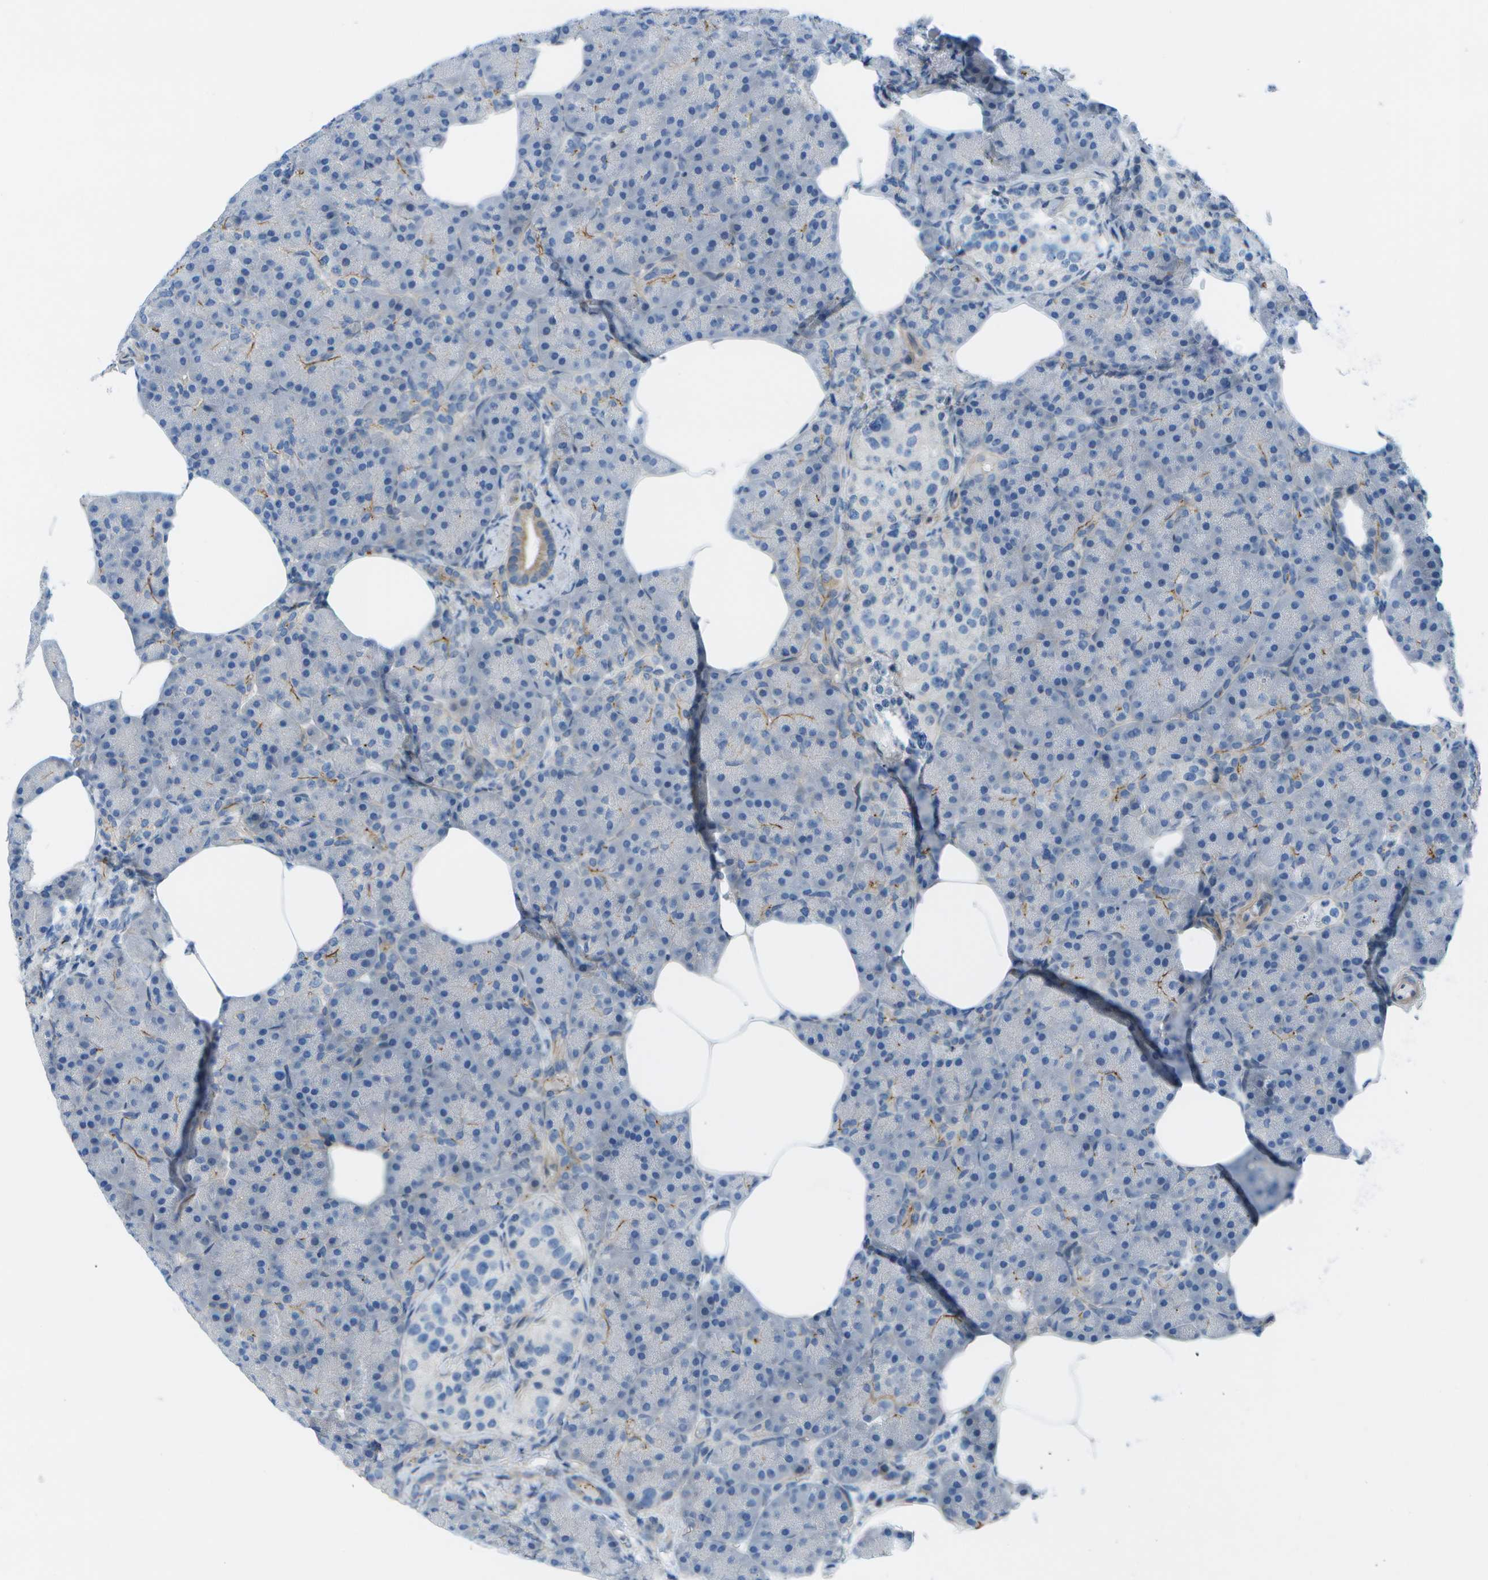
{"staining": {"intensity": "moderate", "quantity": "<25%", "location": "cytoplasmic/membranous"}, "tissue": "pancreas", "cell_type": "Exocrine glandular cells", "image_type": "normal", "snomed": [{"axis": "morphology", "description": "Normal tissue, NOS"}, {"axis": "topography", "description": "Pancreas"}], "caption": "Immunohistochemical staining of unremarkable human pancreas exhibits <25% levels of moderate cytoplasmic/membranous protein expression in approximately <25% of exocrine glandular cells. The protein is shown in brown color, while the nuclei are stained blue.", "gene": "SORBS3", "patient": {"sex": "female", "age": 70}}